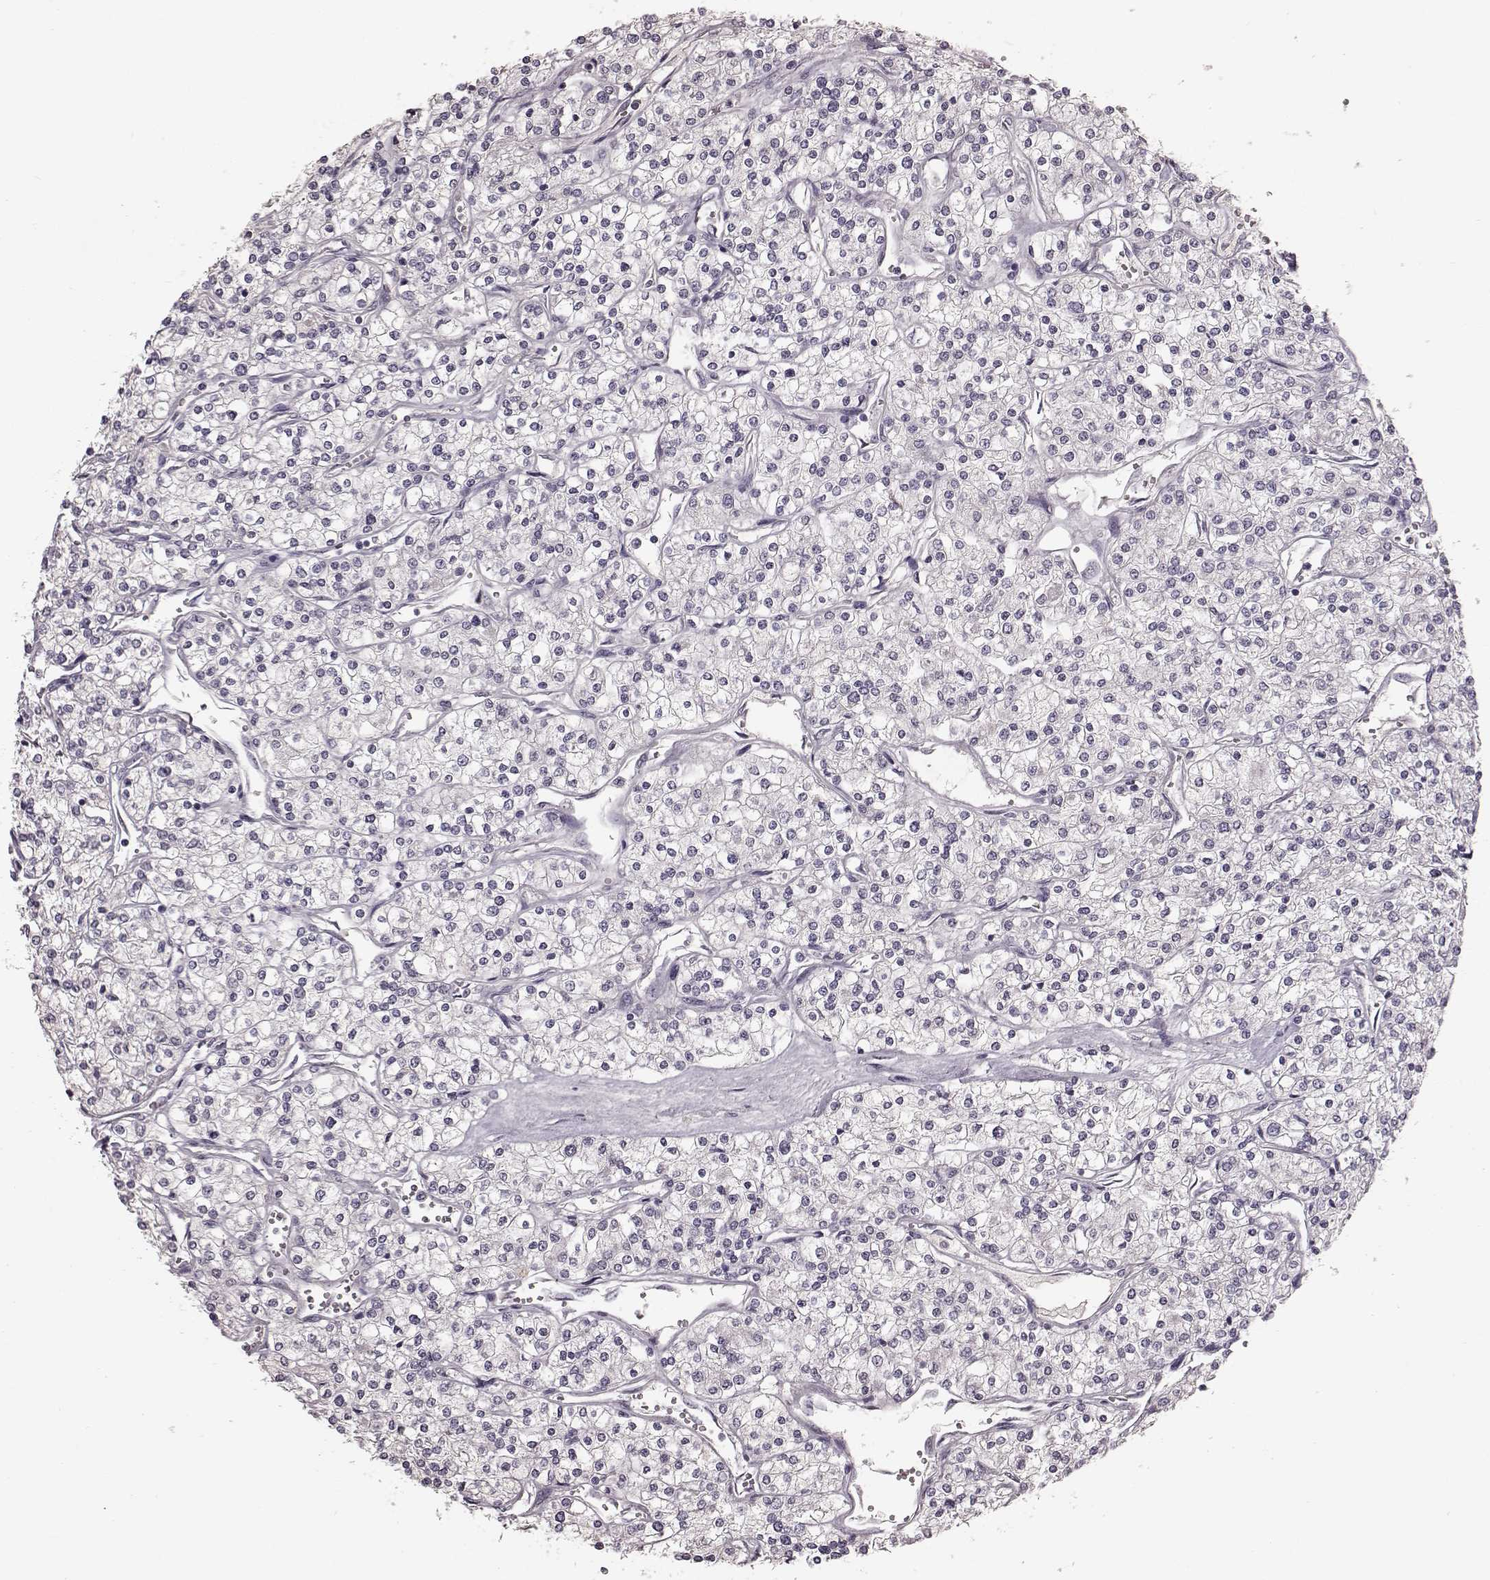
{"staining": {"intensity": "negative", "quantity": "none", "location": "none"}, "tissue": "renal cancer", "cell_type": "Tumor cells", "image_type": "cancer", "snomed": [{"axis": "morphology", "description": "Adenocarcinoma, NOS"}, {"axis": "topography", "description": "Kidney"}], "caption": "A micrograph of adenocarcinoma (renal) stained for a protein displays no brown staining in tumor cells.", "gene": "MIA", "patient": {"sex": "male", "age": 80}}